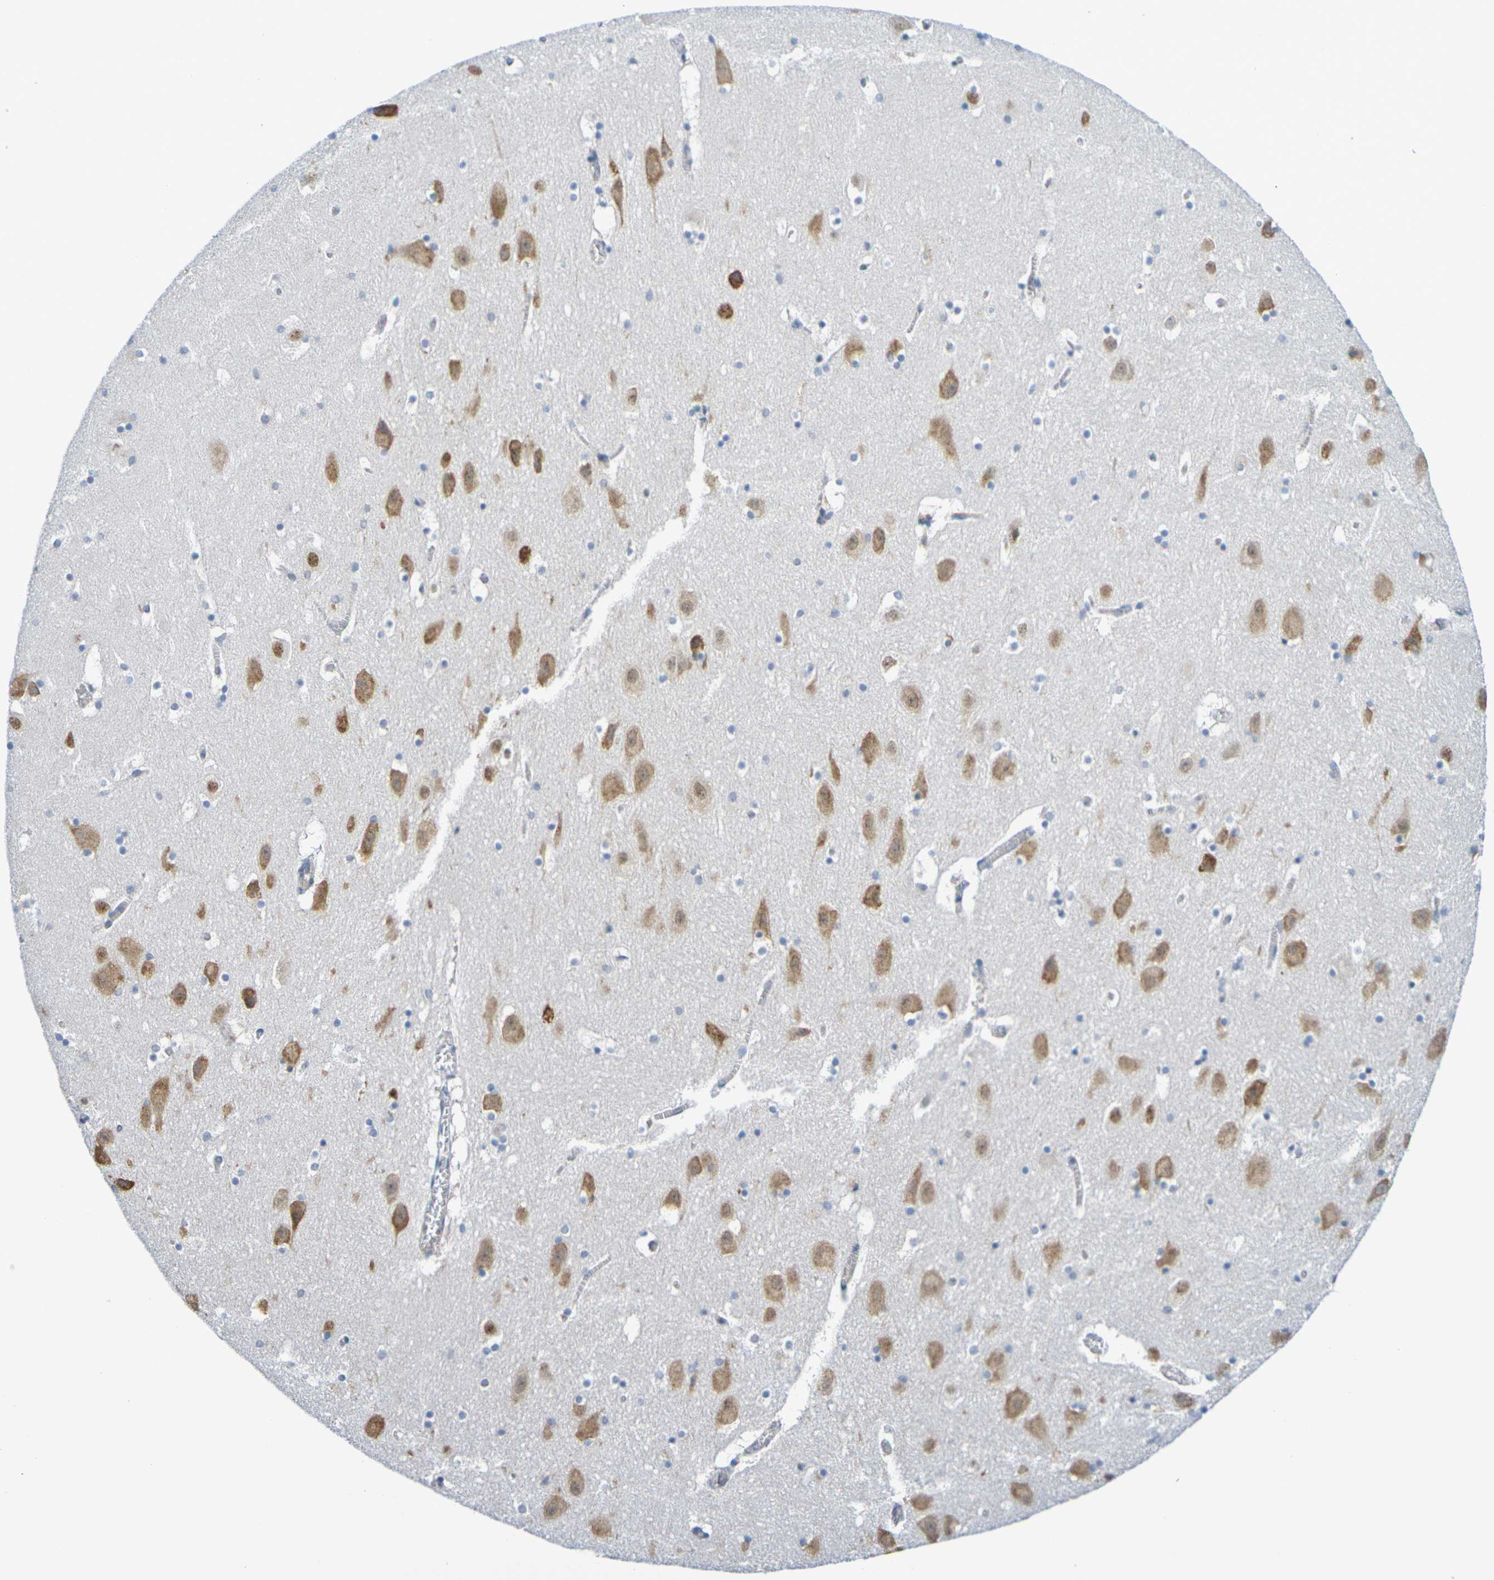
{"staining": {"intensity": "negative", "quantity": "none", "location": "none"}, "tissue": "hippocampus", "cell_type": "Glial cells", "image_type": "normal", "snomed": [{"axis": "morphology", "description": "Normal tissue, NOS"}, {"axis": "topography", "description": "Hippocampus"}], "caption": "Image shows no significant protein staining in glial cells of unremarkable hippocampus. (DAB immunohistochemistry with hematoxylin counter stain).", "gene": "CHRNB1", "patient": {"sex": "male", "age": 45}}